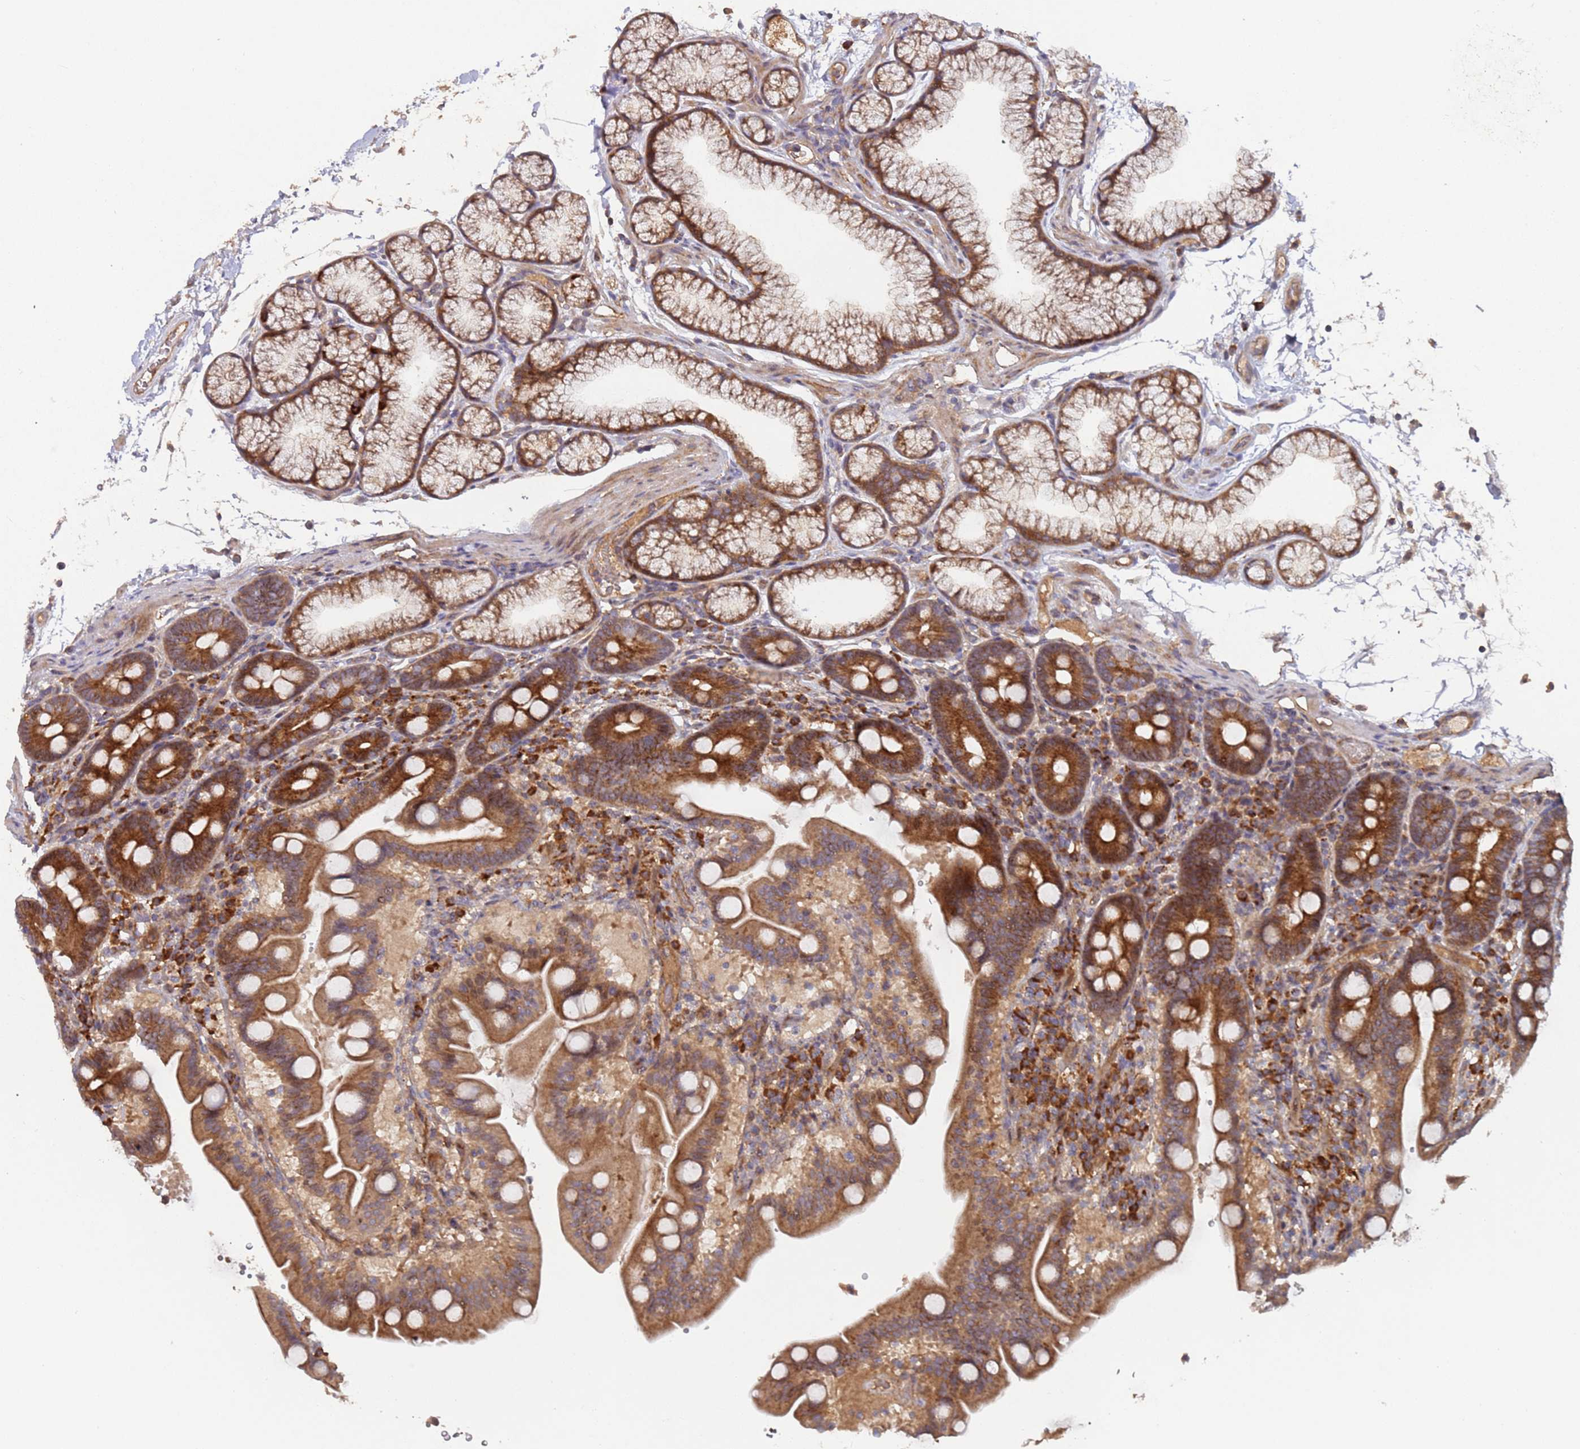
{"staining": {"intensity": "strong", "quantity": "25%-75%", "location": "cytoplasmic/membranous"}, "tissue": "duodenum", "cell_type": "Glandular cells", "image_type": "normal", "snomed": [{"axis": "morphology", "description": "Normal tissue, NOS"}, {"axis": "topography", "description": "Duodenum"}], "caption": "Glandular cells exhibit high levels of strong cytoplasmic/membranous staining in about 25%-75% of cells in benign duodenum. (DAB IHC with brightfield microscopy, high magnification).", "gene": "KANSL1L", "patient": {"sex": "male", "age": 54}}